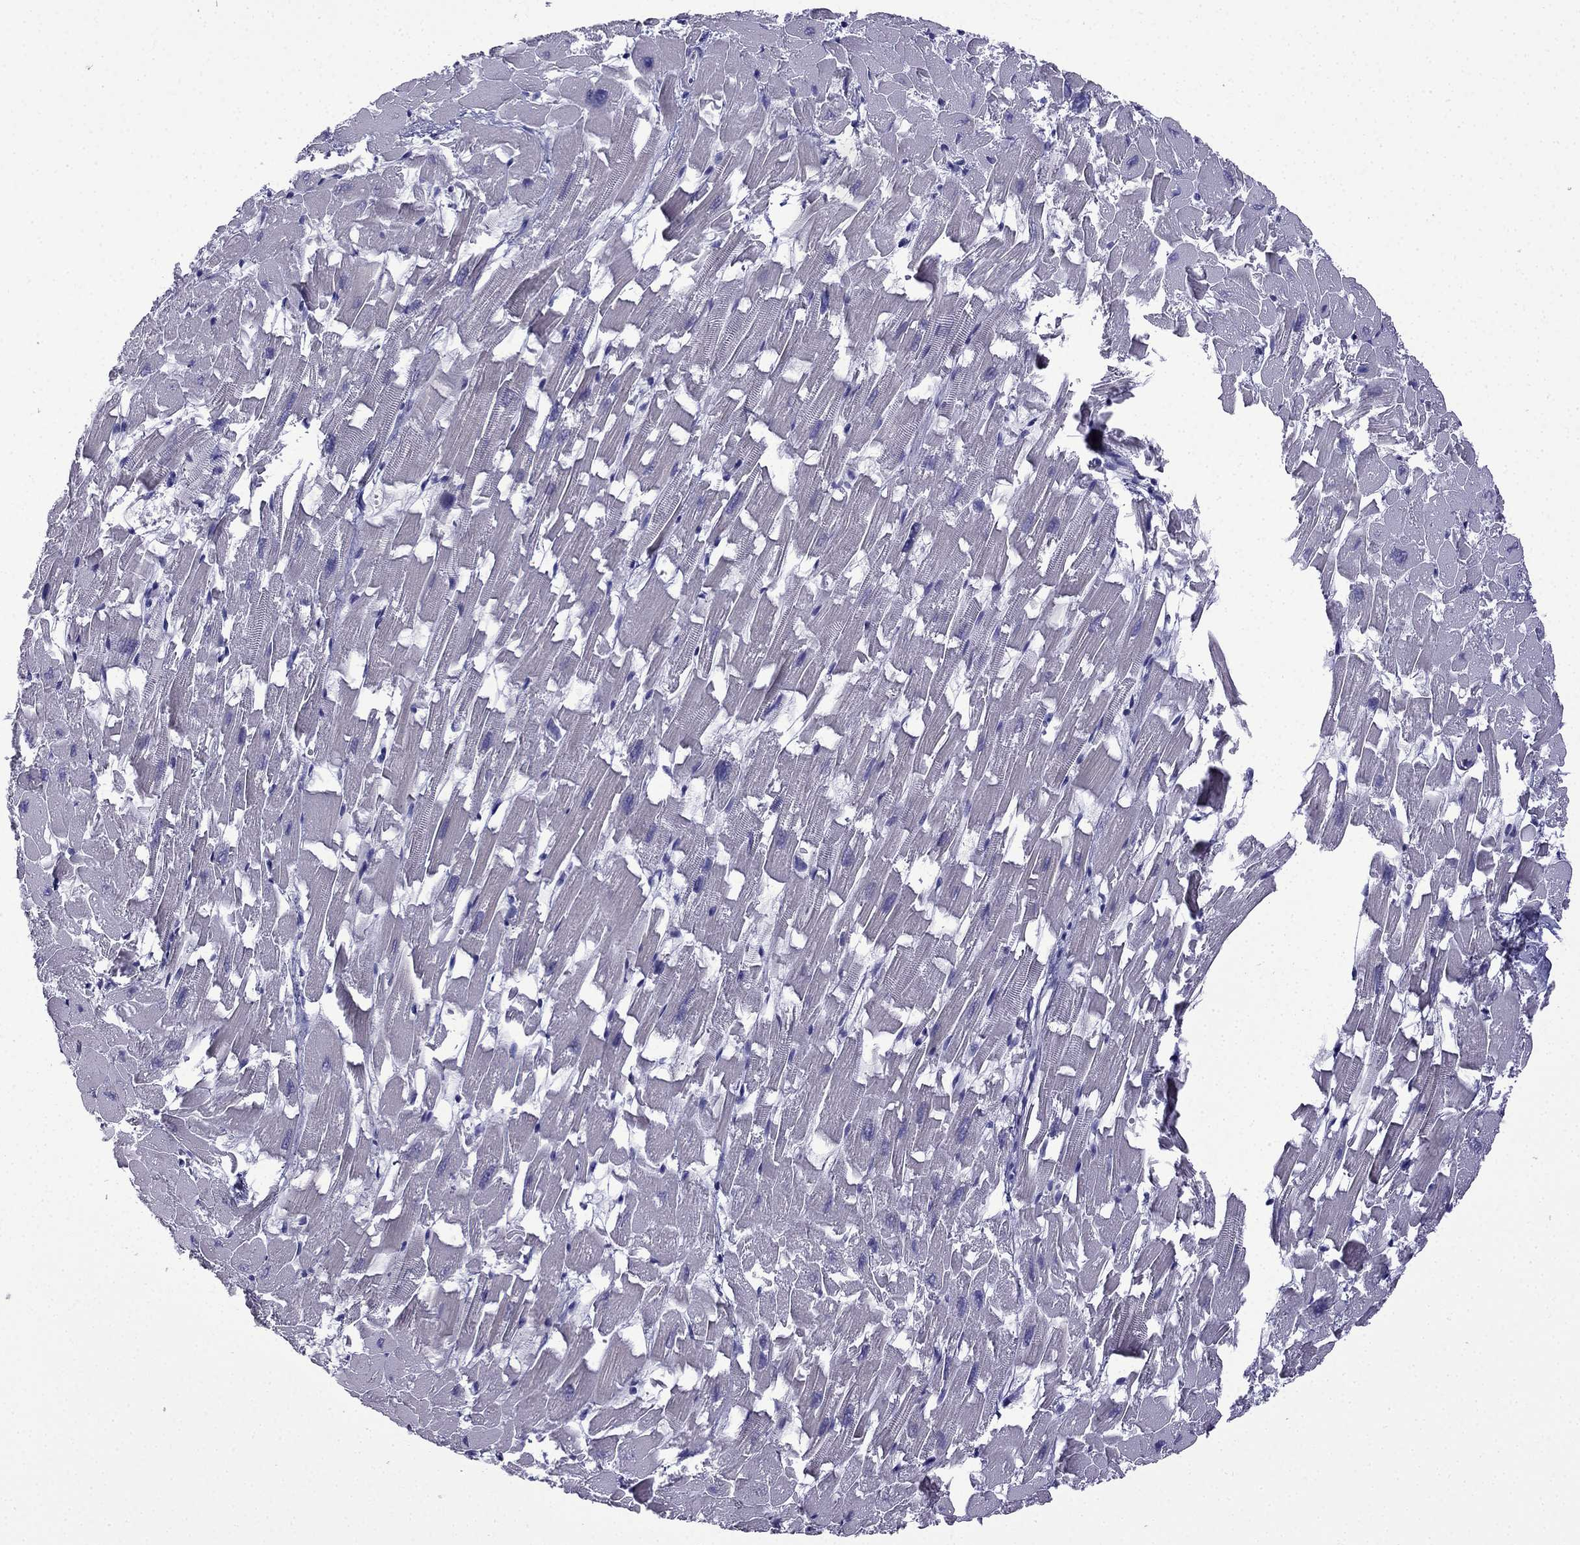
{"staining": {"intensity": "negative", "quantity": "none", "location": "none"}, "tissue": "heart muscle", "cell_type": "Cardiomyocytes", "image_type": "normal", "snomed": [{"axis": "morphology", "description": "Normal tissue, NOS"}, {"axis": "topography", "description": "Heart"}], "caption": "Heart muscle stained for a protein using immunohistochemistry exhibits no staining cardiomyocytes.", "gene": "TSSK4", "patient": {"sex": "female", "age": 64}}